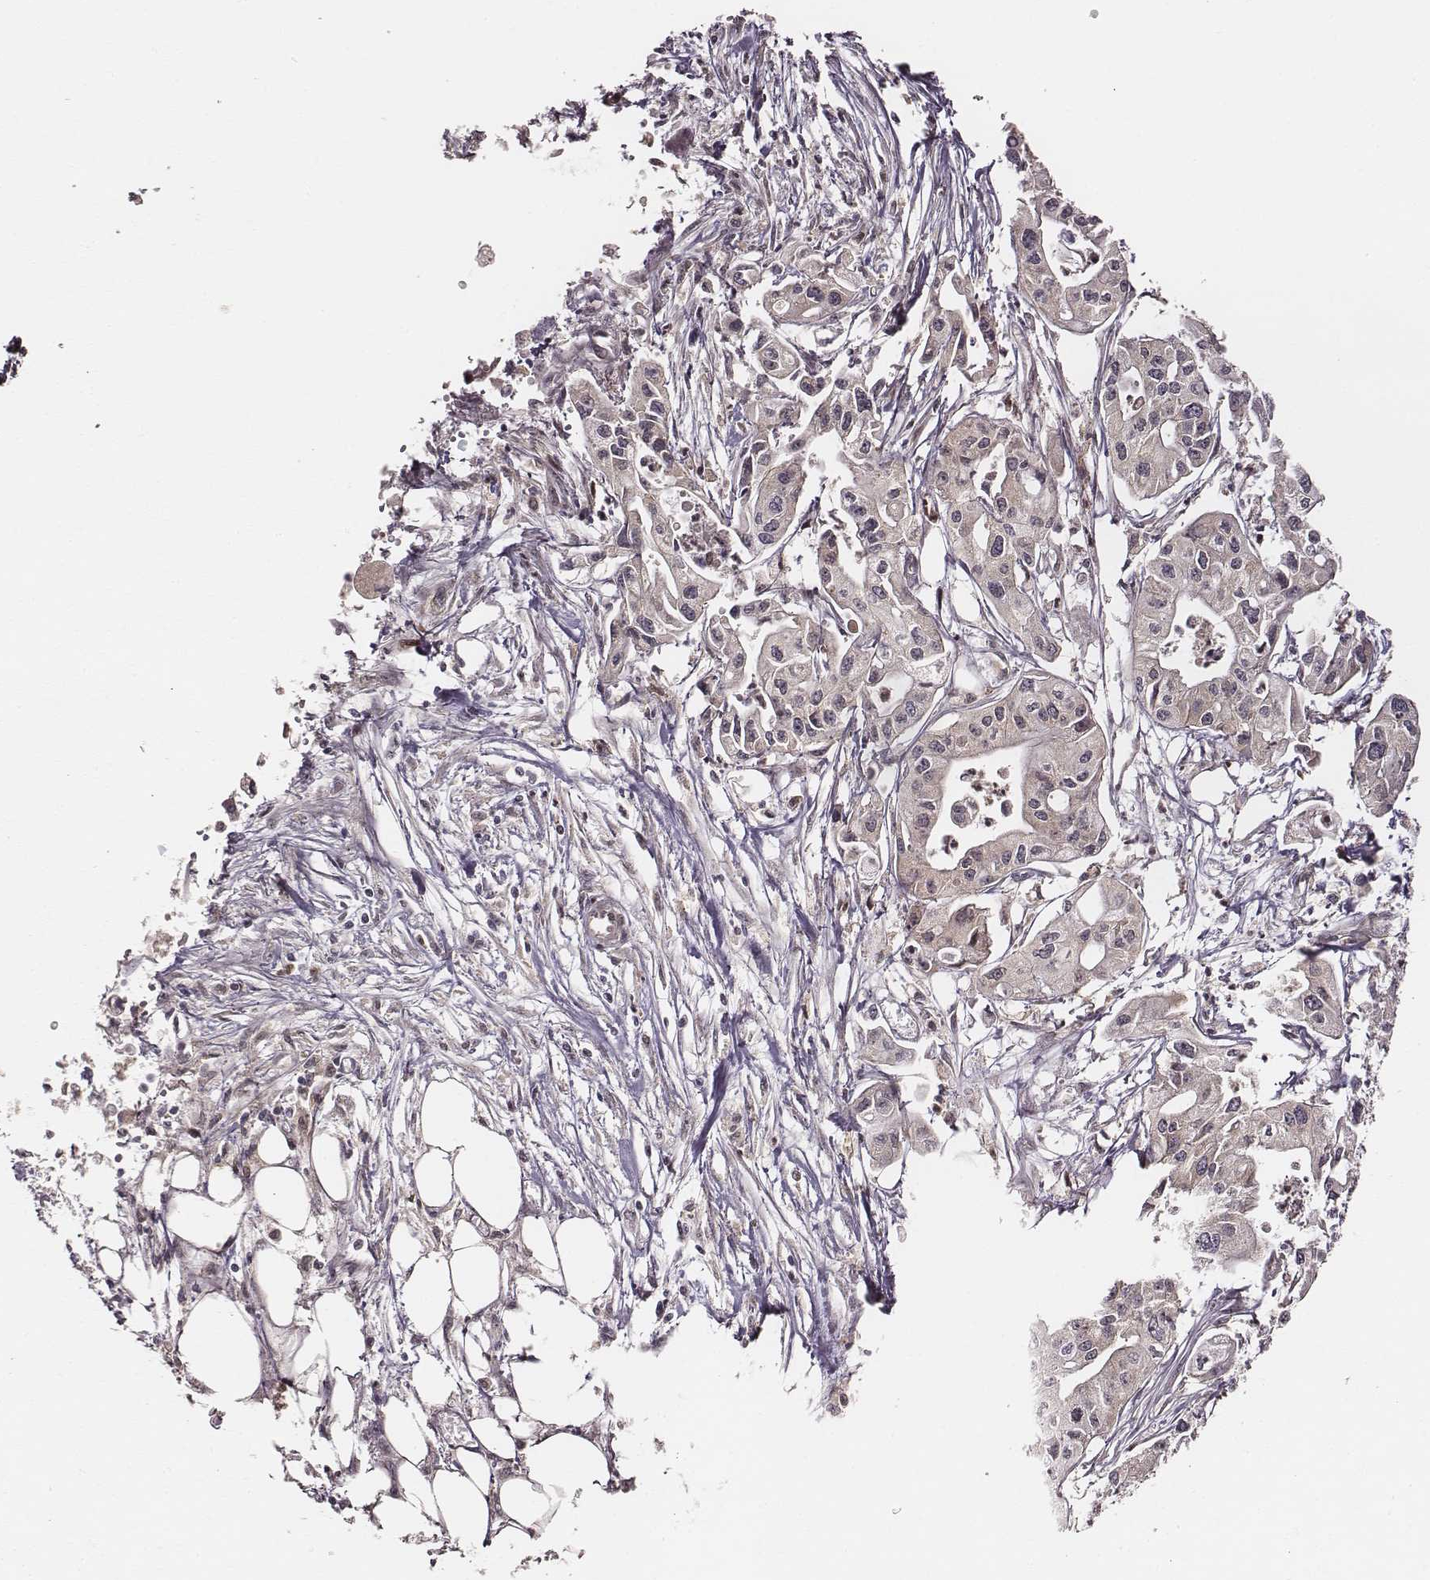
{"staining": {"intensity": "negative", "quantity": "none", "location": "none"}, "tissue": "pancreatic cancer", "cell_type": "Tumor cells", "image_type": "cancer", "snomed": [{"axis": "morphology", "description": "Adenocarcinoma, NOS"}, {"axis": "topography", "description": "Pancreas"}], "caption": "Immunohistochemical staining of human pancreatic cancer (adenocarcinoma) shows no significant expression in tumor cells.", "gene": "VPS26A", "patient": {"sex": "male", "age": 70}}